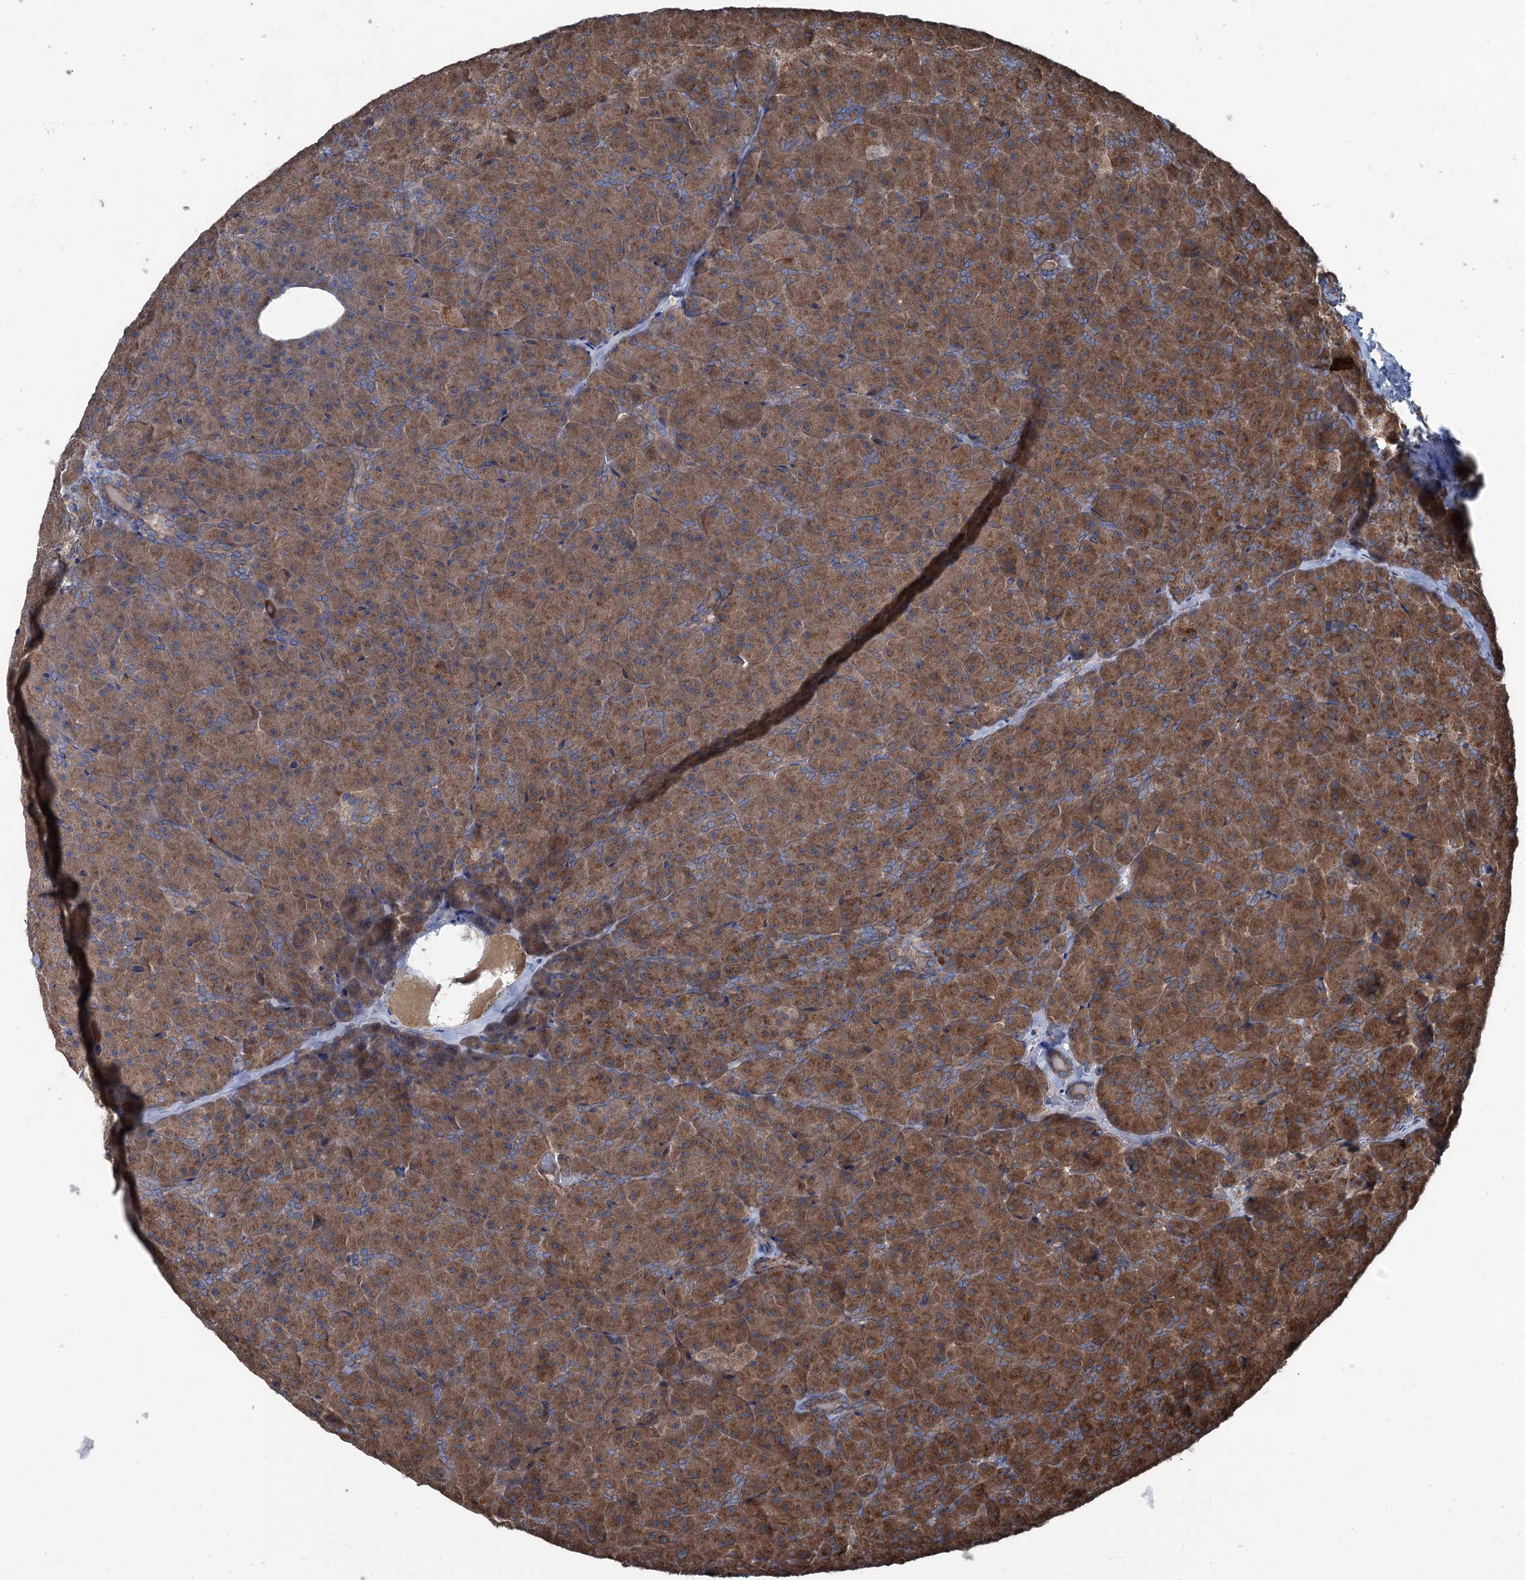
{"staining": {"intensity": "strong", "quantity": ">75%", "location": "cytoplasmic/membranous"}, "tissue": "pancreas", "cell_type": "Exocrine glandular cells", "image_type": "normal", "snomed": [{"axis": "morphology", "description": "Normal tissue, NOS"}, {"axis": "topography", "description": "Pancreas"}], "caption": "Protein positivity by IHC demonstrates strong cytoplasmic/membranous expression in about >75% of exocrine glandular cells in normal pancreas. Nuclei are stained in blue.", "gene": "CALCOCO1", "patient": {"sex": "male", "age": 36}}